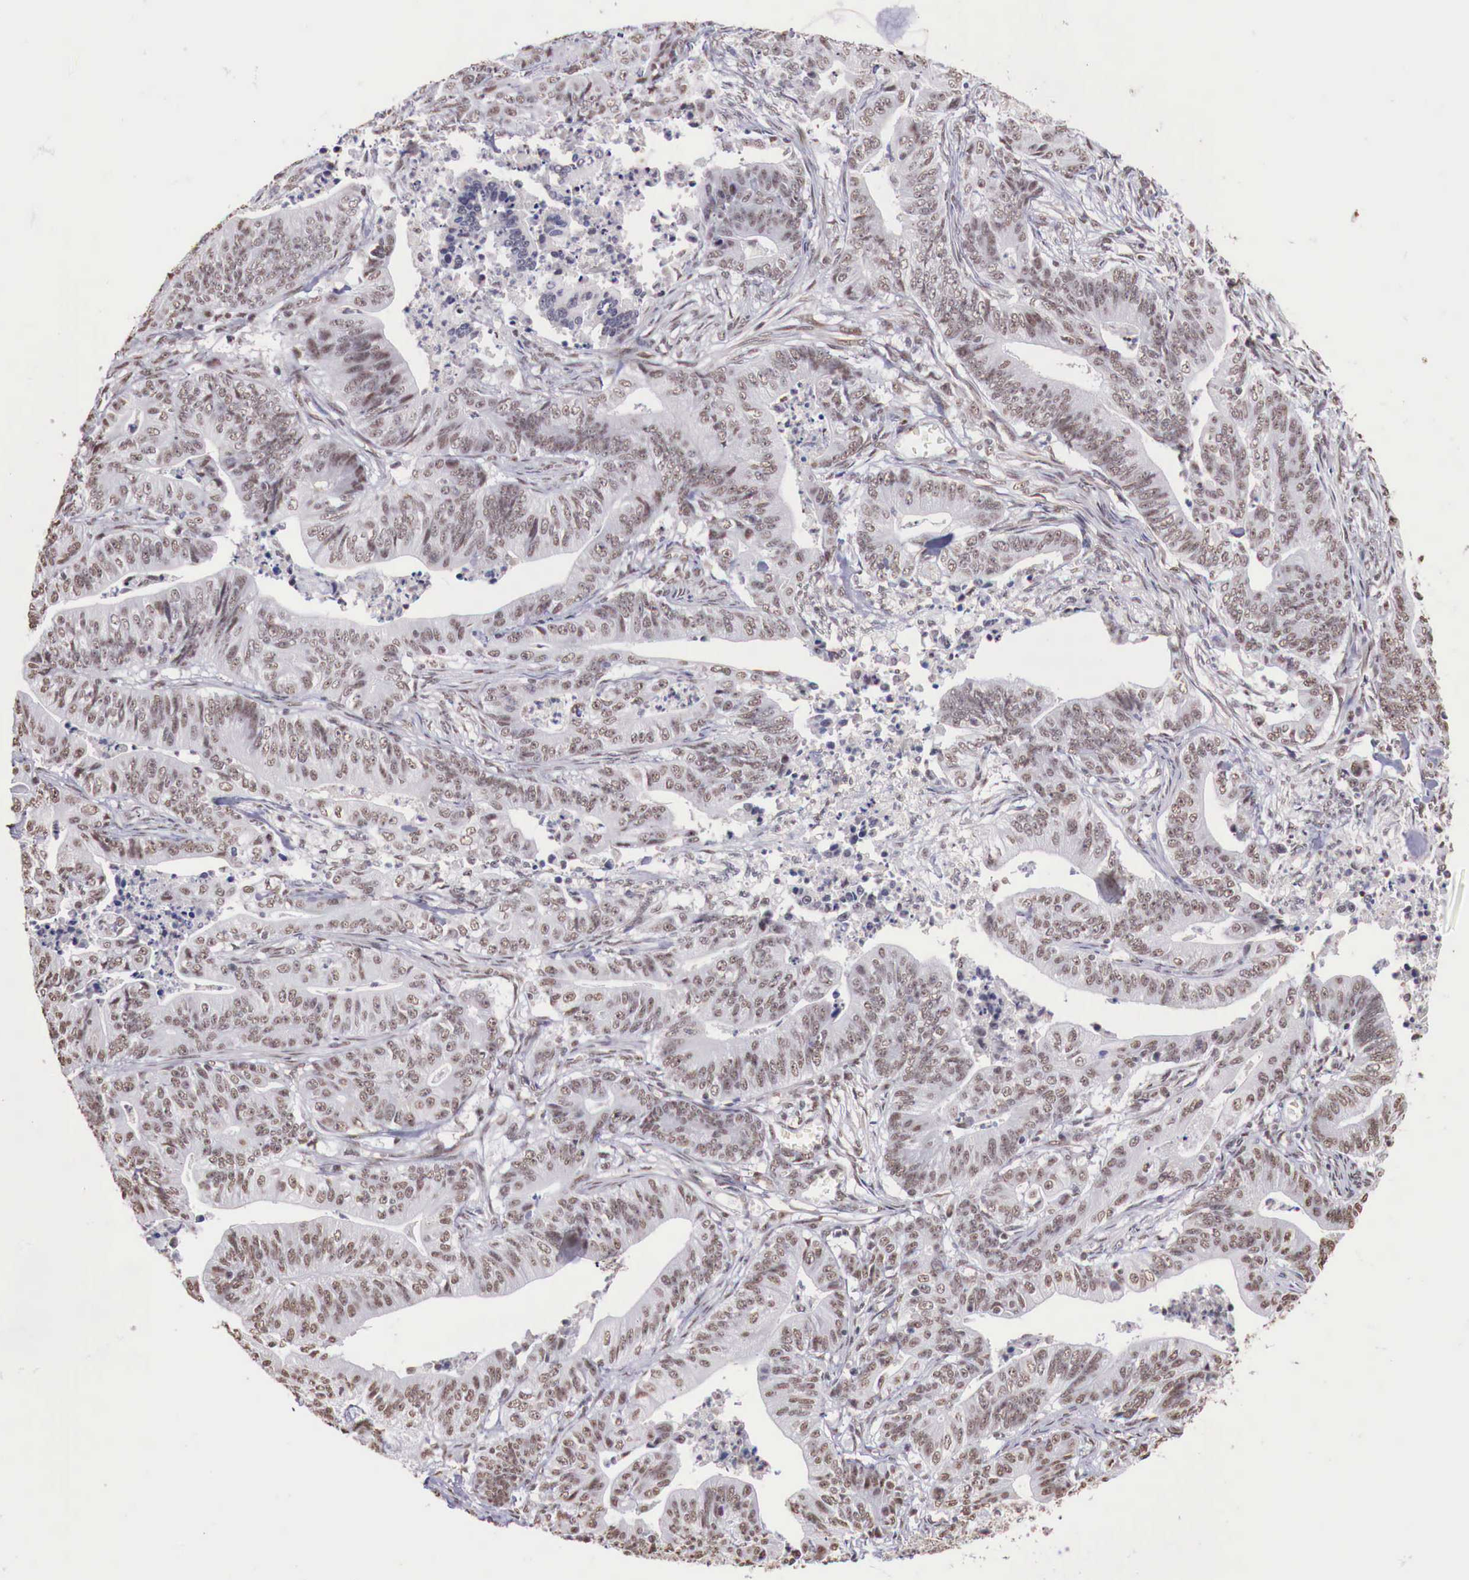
{"staining": {"intensity": "moderate", "quantity": ">75%", "location": "nuclear"}, "tissue": "stomach cancer", "cell_type": "Tumor cells", "image_type": "cancer", "snomed": [{"axis": "morphology", "description": "Adenocarcinoma, NOS"}, {"axis": "topography", "description": "Stomach, lower"}], "caption": "Protein analysis of adenocarcinoma (stomach) tissue exhibits moderate nuclear expression in approximately >75% of tumor cells. Ihc stains the protein in brown and the nuclei are stained blue.", "gene": "FOXP2", "patient": {"sex": "female", "age": 86}}